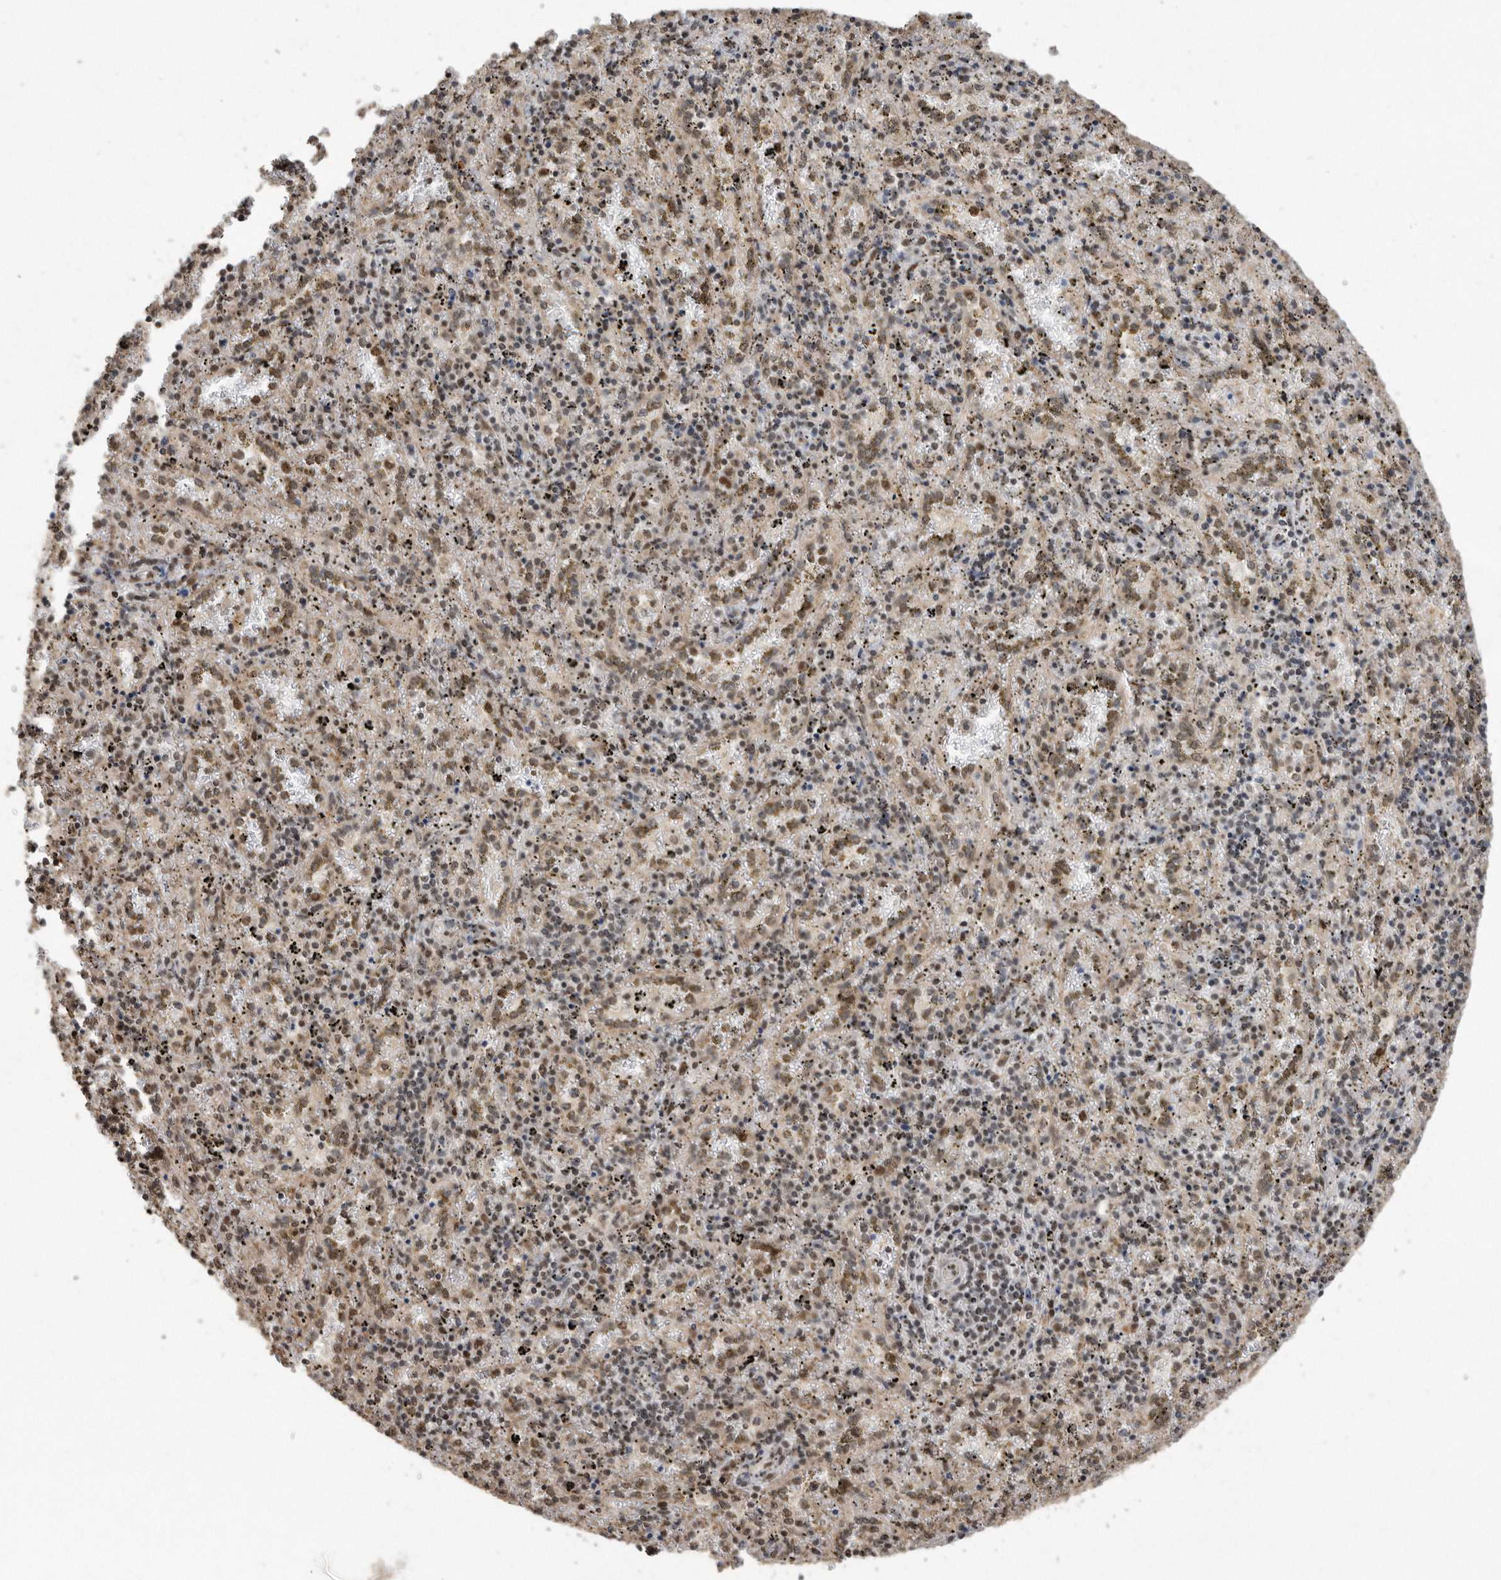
{"staining": {"intensity": "moderate", "quantity": "25%-75%", "location": "nuclear"}, "tissue": "spleen", "cell_type": "Cells in red pulp", "image_type": "normal", "snomed": [{"axis": "morphology", "description": "Normal tissue, NOS"}, {"axis": "topography", "description": "Spleen"}], "caption": "Immunohistochemistry (IHC) (DAB (3,3'-diaminobenzidine)) staining of normal spleen demonstrates moderate nuclear protein expression in about 25%-75% of cells in red pulp. (DAB (3,3'-diaminobenzidine) IHC with brightfield microscopy, high magnification).", "gene": "TDRD3", "patient": {"sex": "male", "age": 11}}